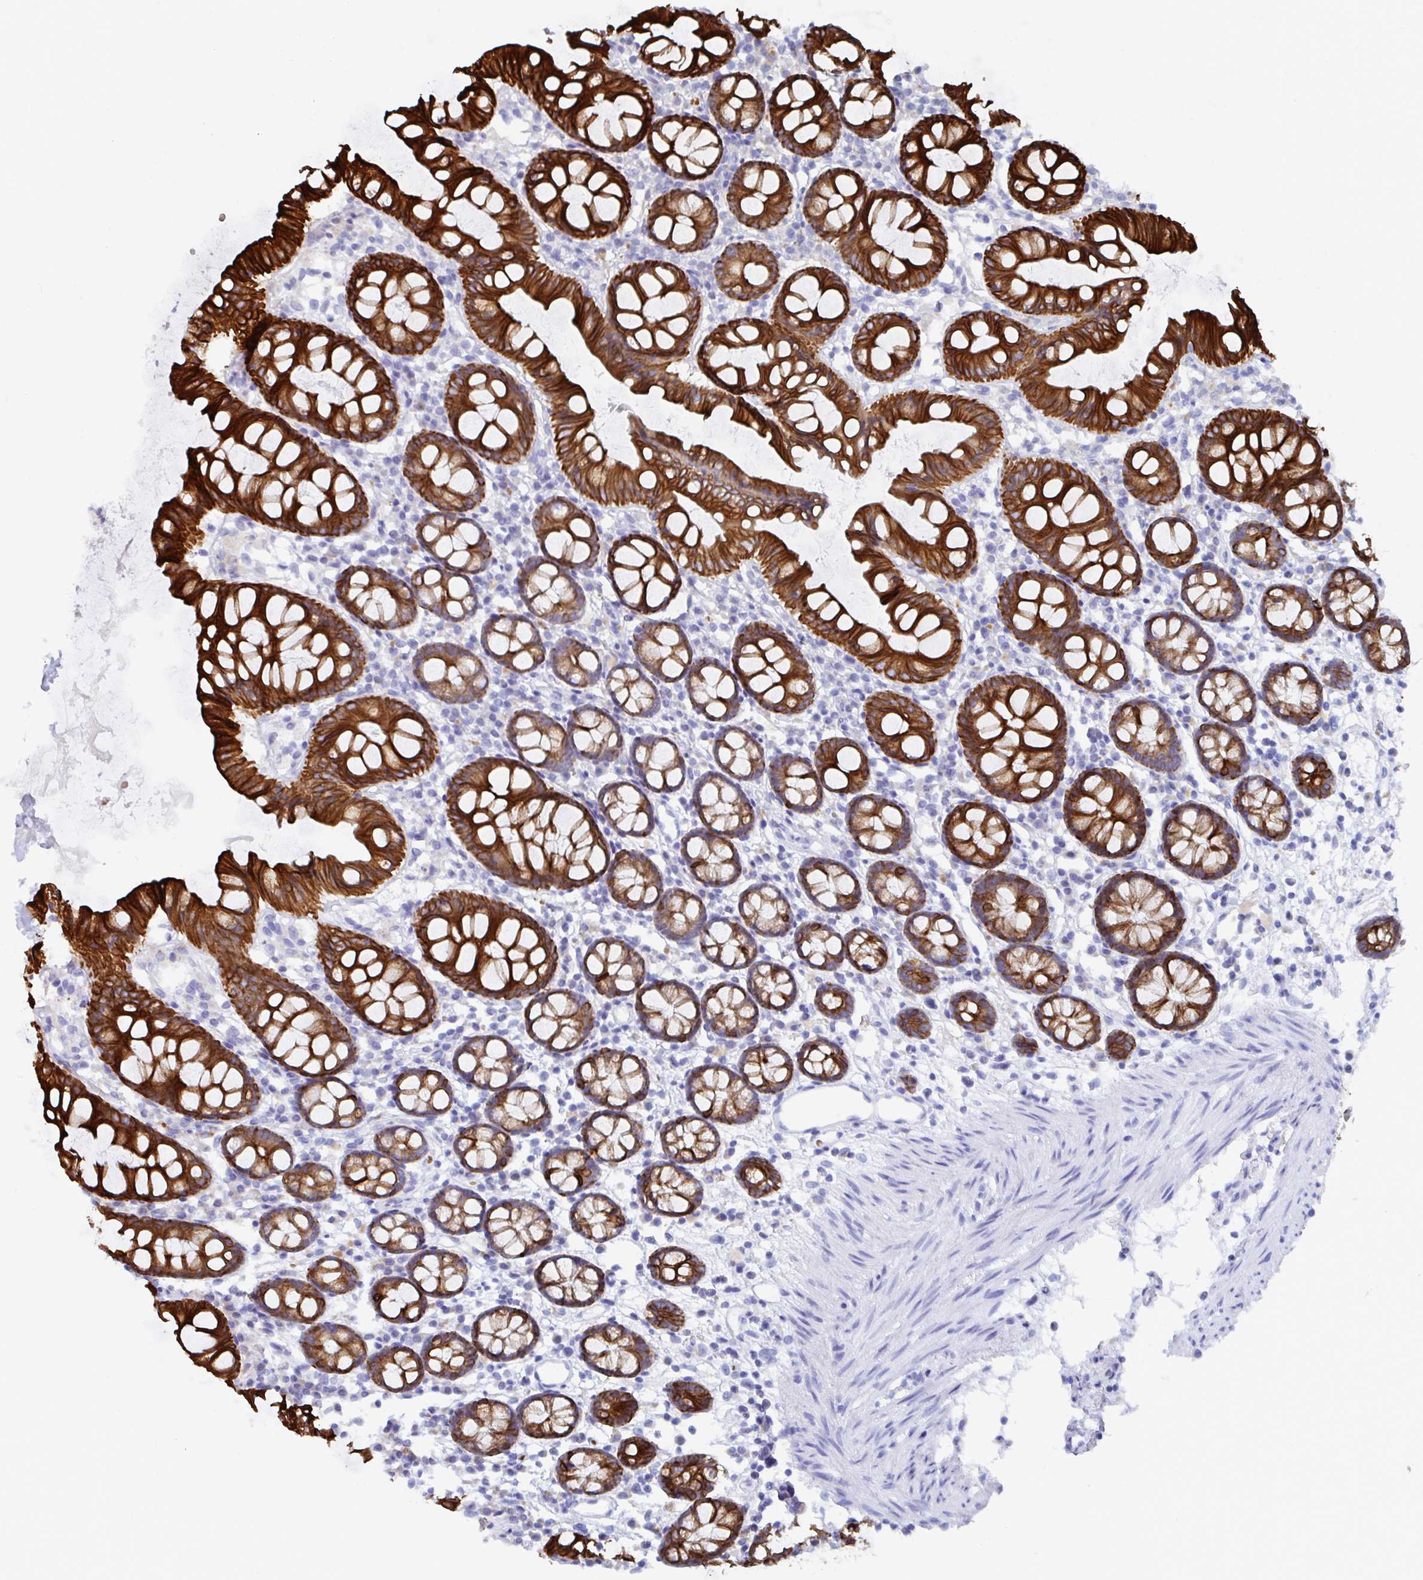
{"staining": {"intensity": "strong", "quantity": ">75%", "location": "cytoplasmic/membranous"}, "tissue": "colon", "cell_type": "Glandular cells", "image_type": "normal", "snomed": [{"axis": "morphology", "description": "Normal tissue, NOS"}, {"axis": "topography", "description": "Colon"}], "caption": "DAB immunohistochemical staining of unremarkable colon displays strong cytoplasmic/membranous protein expression in about >75% of glandular cells.", "gene": "CLDN8", "patient": {"sex": "female", "age": 84}}